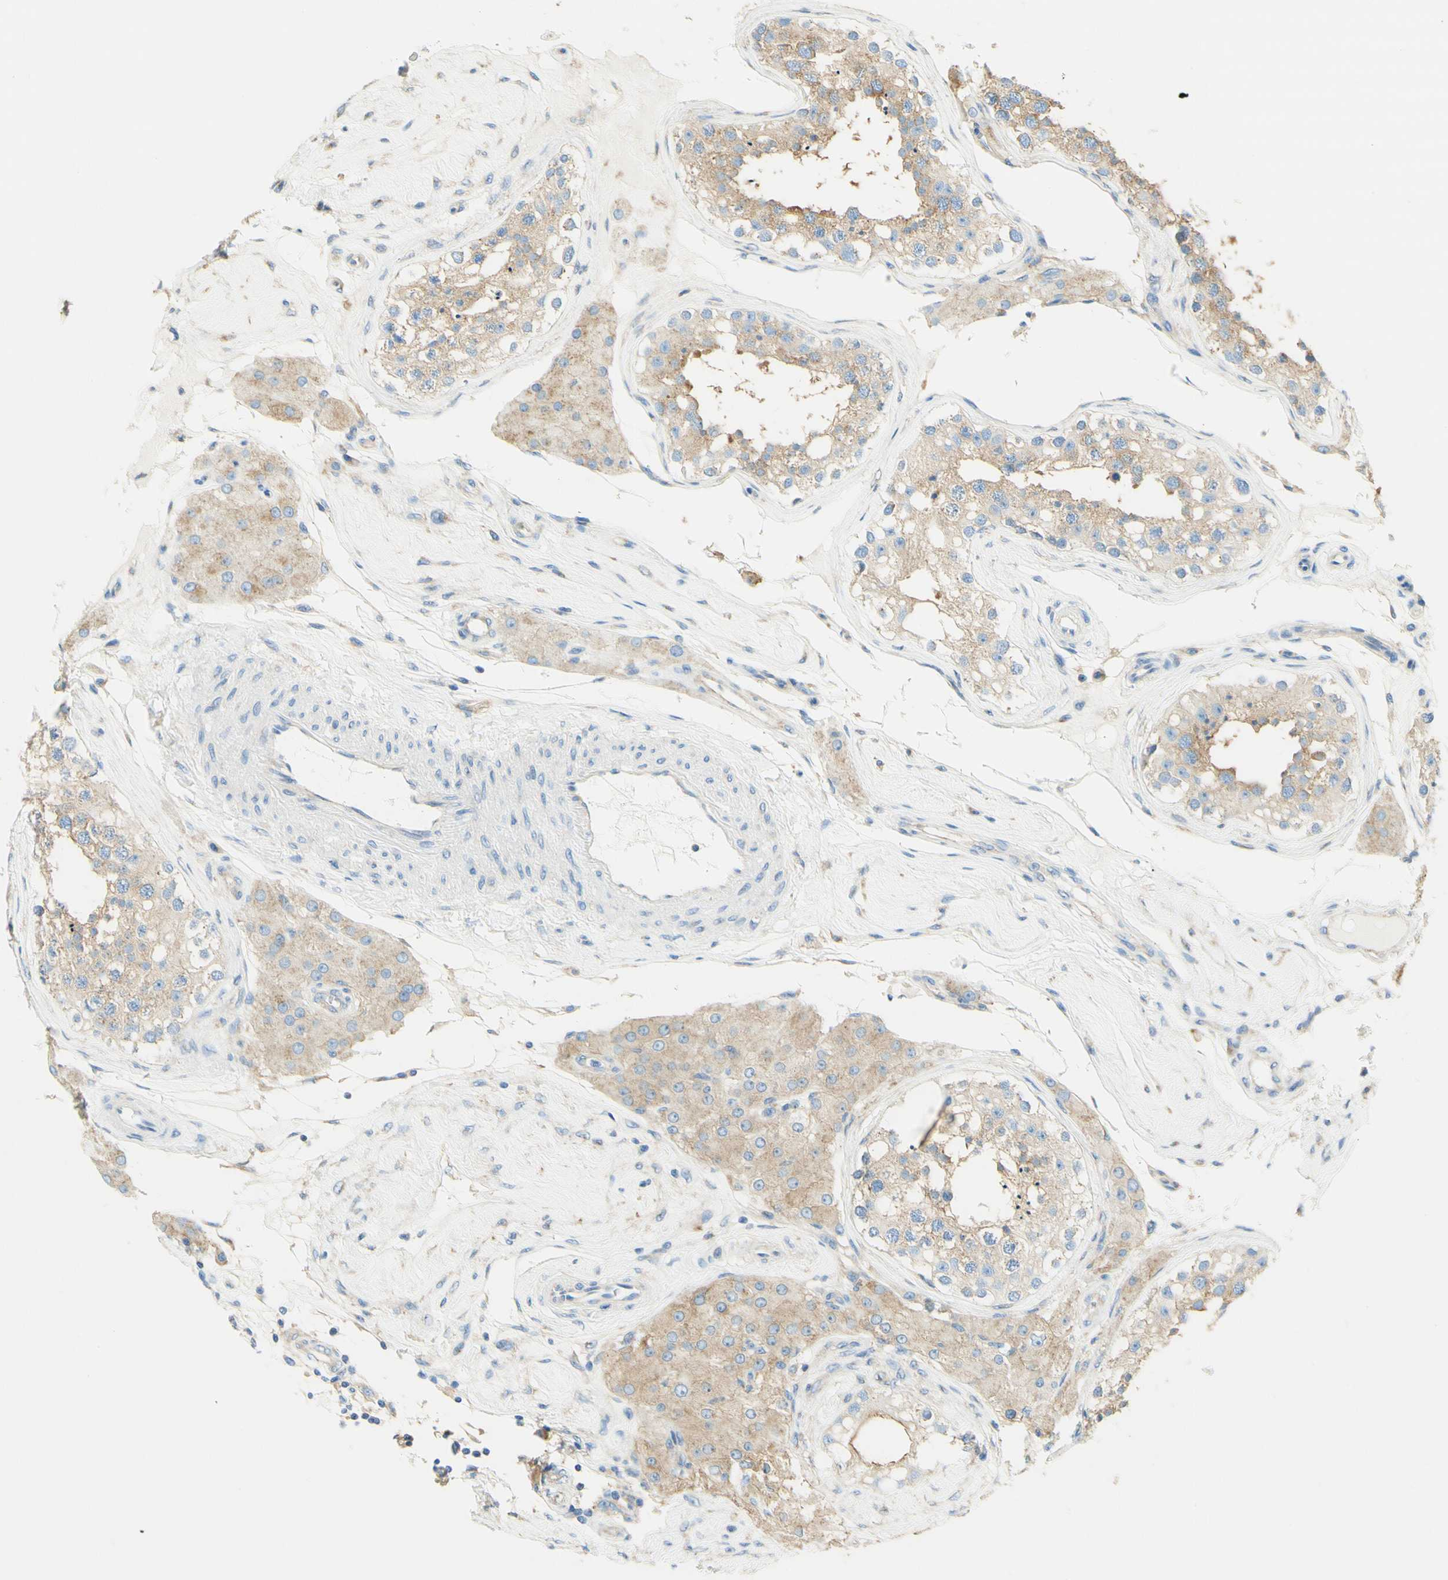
{"staining": {"intensity": "moderate", "quantity": ">75%", "location": "cytoplasmic/membranous"}, "tissue": "testis", "cell_type": "Cells in seminiferous ducts", "image_type": "normal", "snomed": [{"axis": "morphology", "description": "Normal tissue, NOS"}, {"axis": "topography", "description": "Testis"}], "caption": "This photomicrograph reveals immunohistochemistry (IHC) staining of benign testis, with medium moderate cytoplasmic/membranous staining in about >75% of cells in seminiferous ducts.", "gene": "CLTC", "patient": {"sex": "male", "age": 68}}